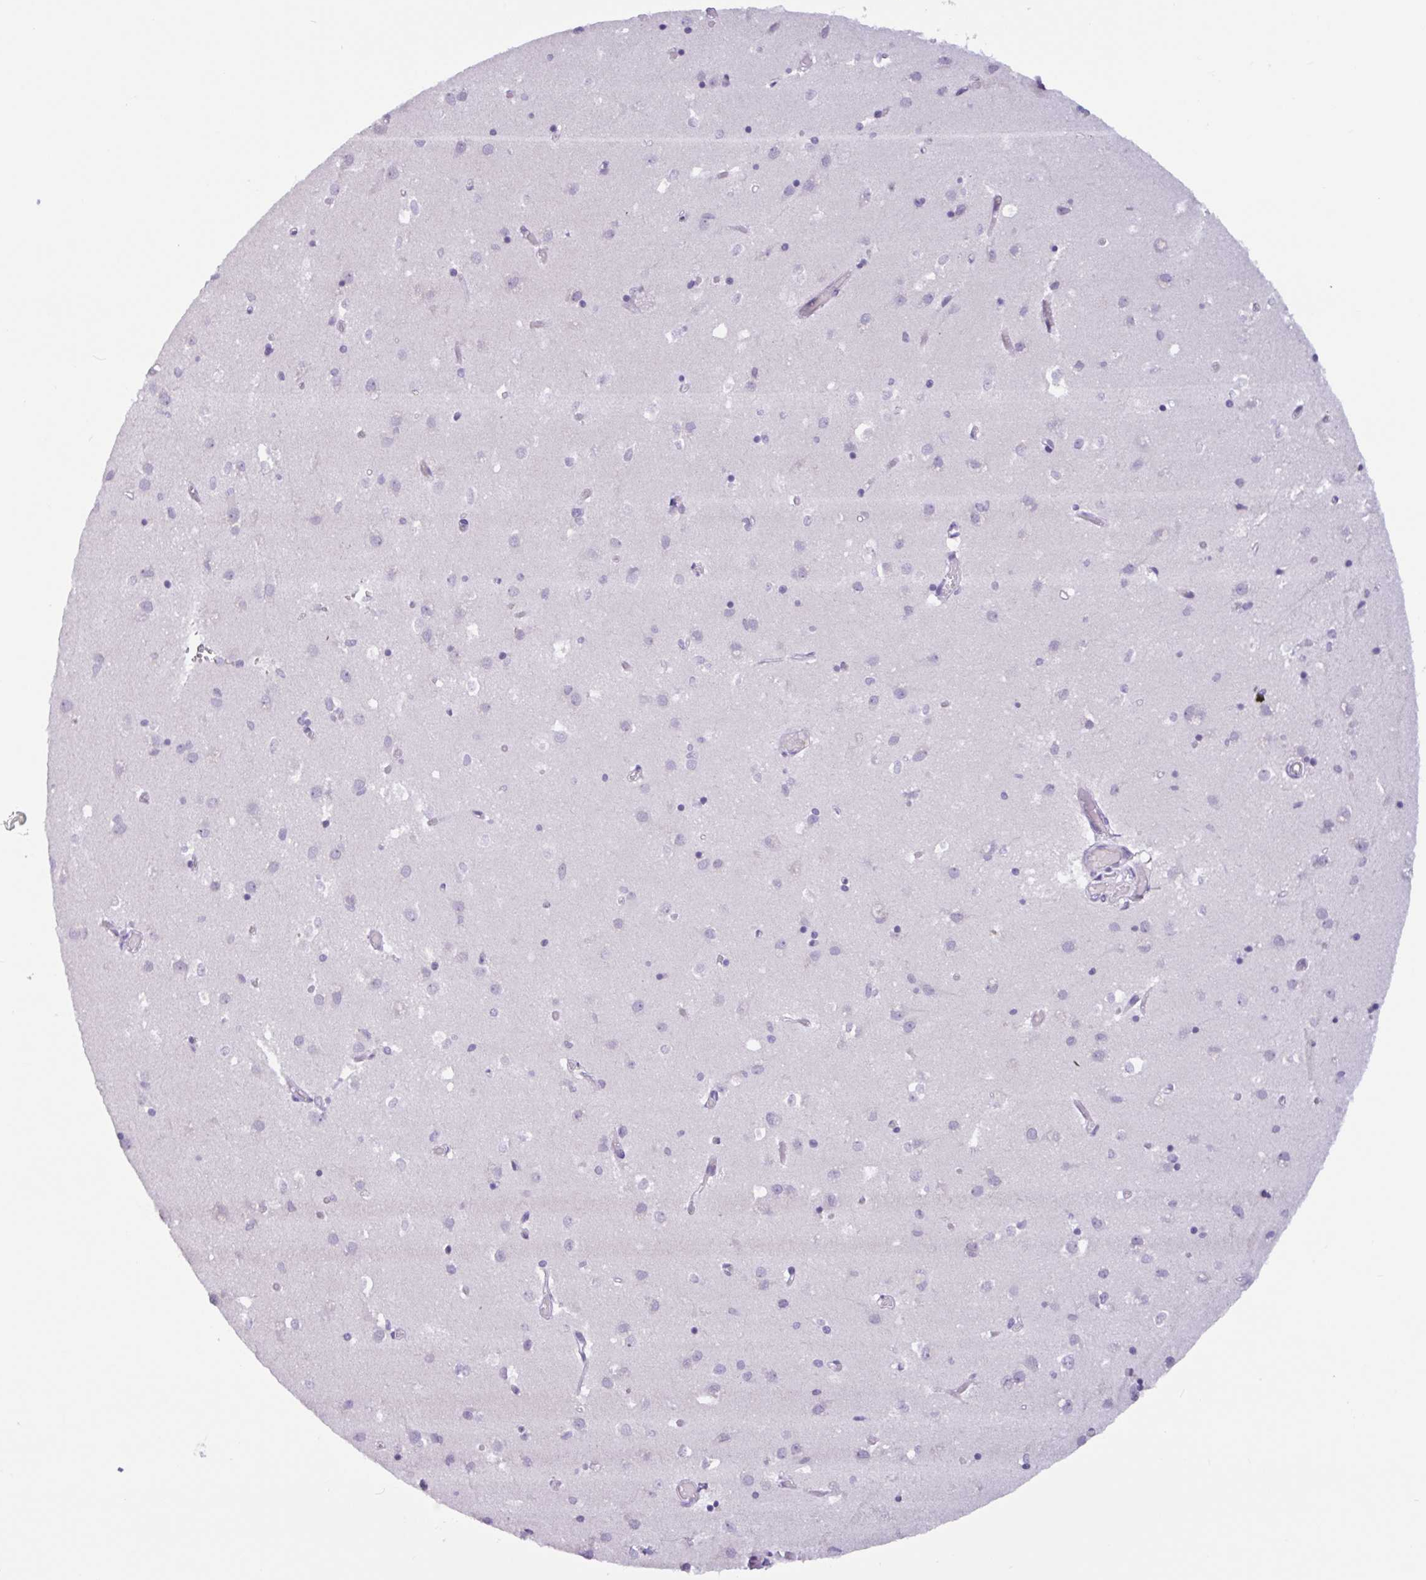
{"staining": {"intensity": "negative", "quantity": "none", "location": "none"}, "tissue": "caudate", "cell_type": "Glial cells", "image_type": "normal", "snomed": [{"axis": "morphology", "description": "Normal tissue, NOS"}, {"axis": "topography", "description": "Lateral ventricle wall"}], "caption": "Photomicrograph shows no protein positivity in glial cells of benign caudate. The staining was performed using DAB to visualize the protein expression in brown, while the nuclei were stained in blue with hematoxylin (Magnification: 20x).", "gene": "CTSE", "patient": {"sex": "male", "age": 70}}